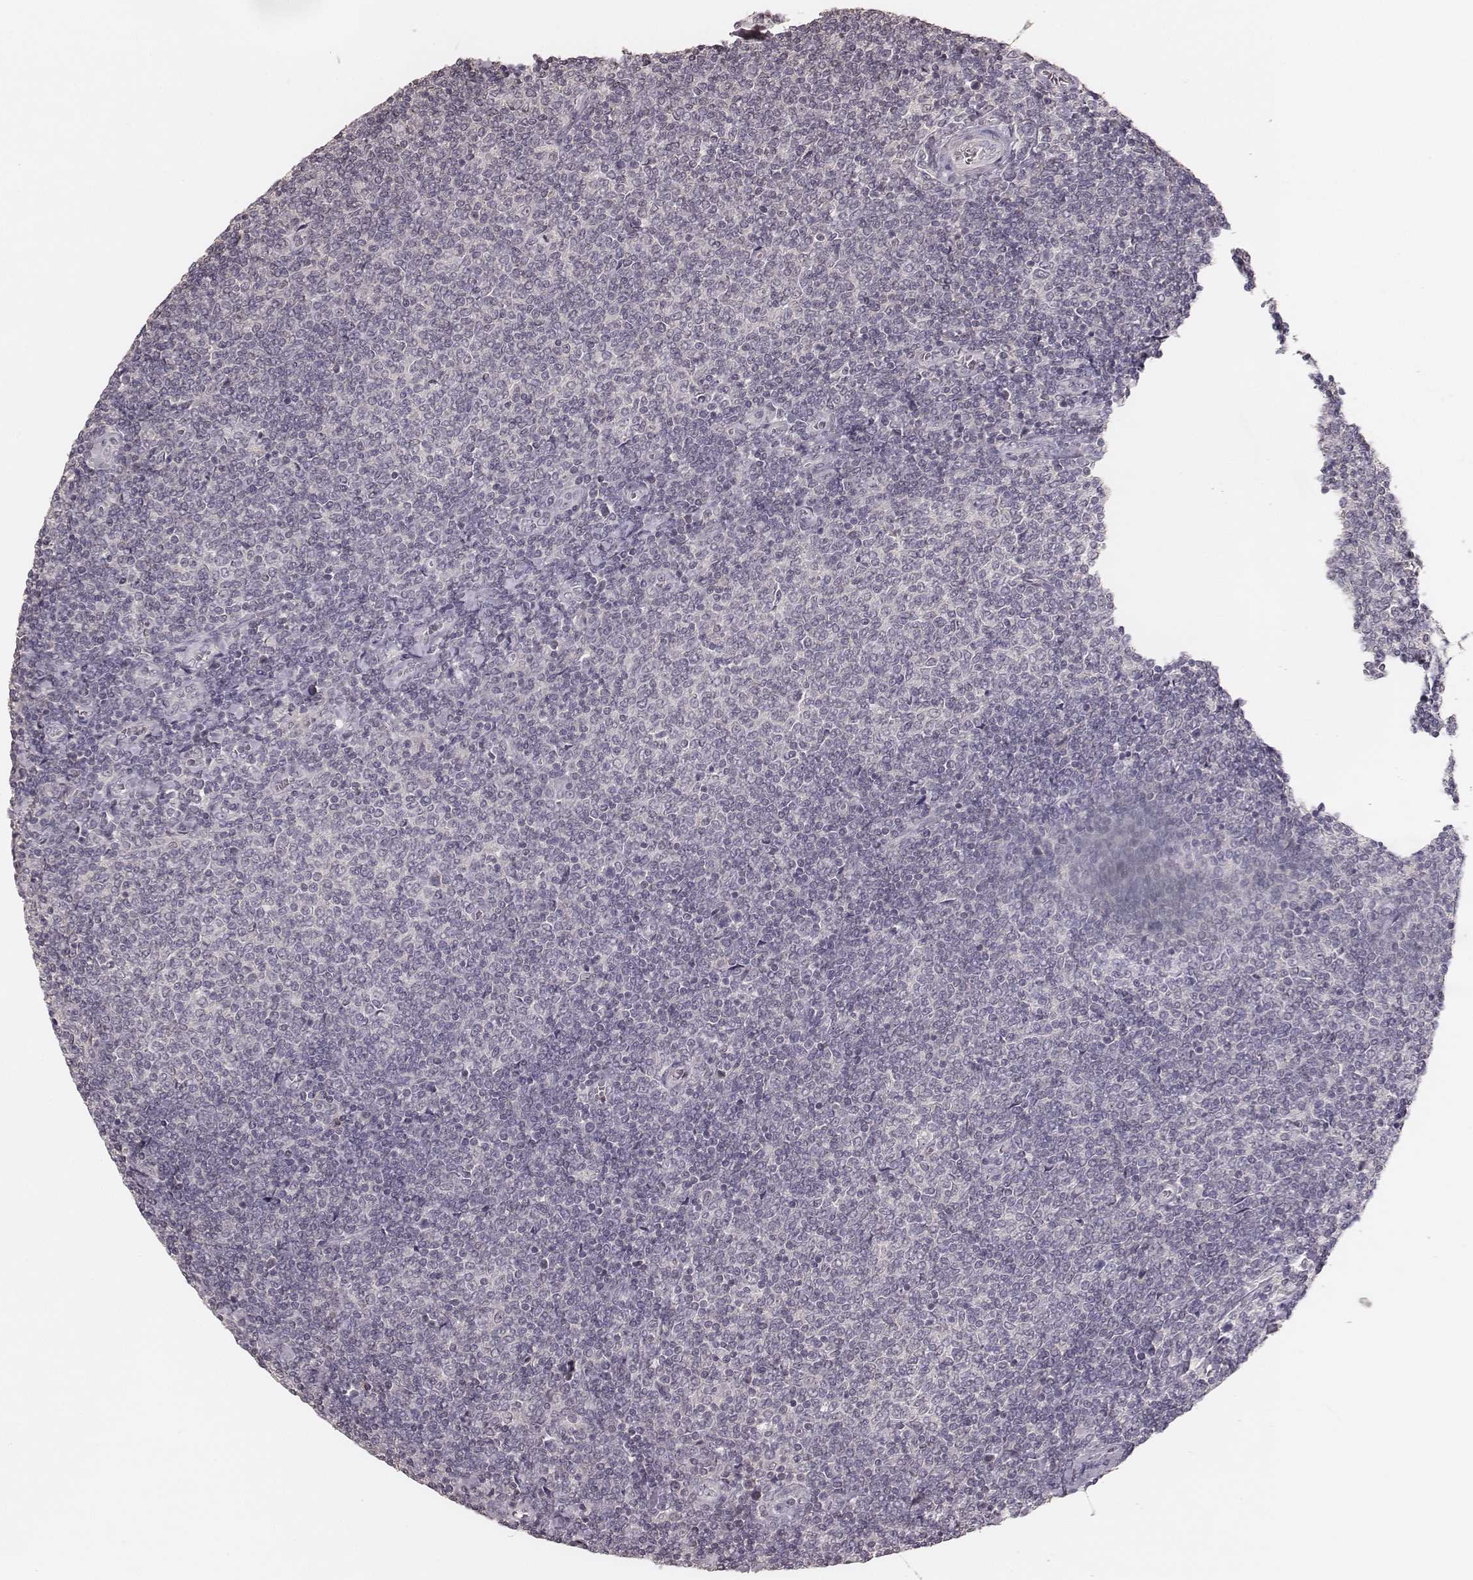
{"staining": {"intensity": "negative", "quantity": "none", "location": "none"}, "tissue": "lymphoma", "cell_type": "Tumor cells", "image_type": "cancer", "snomed": [{"axis": "morphology", "description": "Malignant lymphoma, non-Hodgkin's type, Low grade"}, {"axis": "topography", "description": "Lymph node"}], "caption": "IHC of human low-grade malignant lymphoma, non-Hodgkin's type displays no positivity in tumor cells.", "gene": "LY6K", "patient": {"sex": "male", "age": 52}}